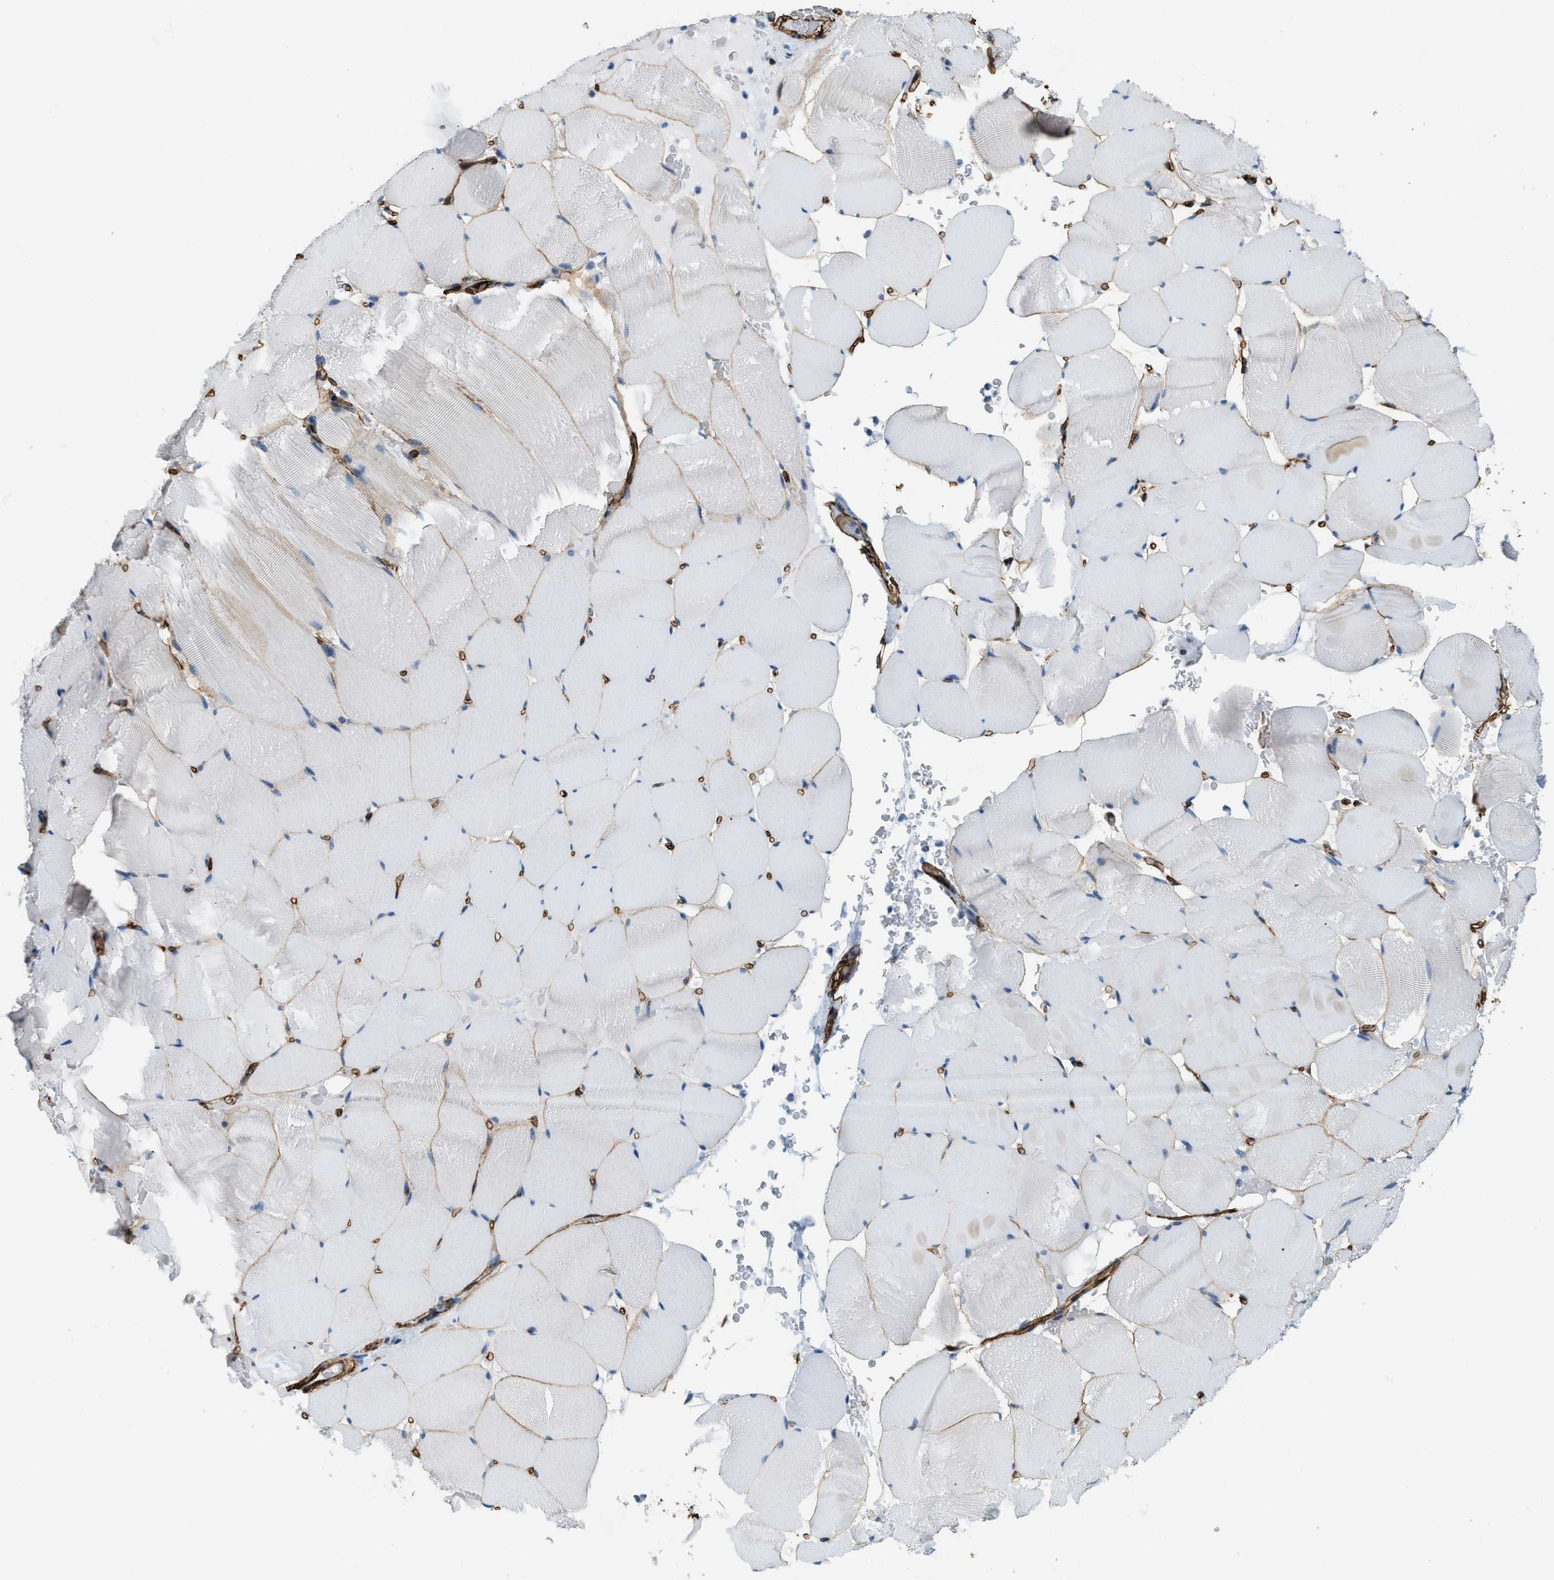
{"staining": {"intensity": "weak", "quantity": "25%-75%", "location": "cytoplasmic/membranous"}, "tissue": "skeletal muscle", "cell_type": "Myocytes", "image_type": "normal", "snomed": [{"axis": "morphology", "description": "Normal tissue, NOS"}, {"axis": "topography", "description": "Skeletal muscle"}], "caption": "Myocytes show low levels of weak cytoplasmic/membranous positivity in about 25%-75% of cells in benign skeletal muscle. (brown staining indicates protein expression, while blue staining denotes nuclei).", "gene": "TMEM43", "patient": {"sex": "male", "age": 62}}